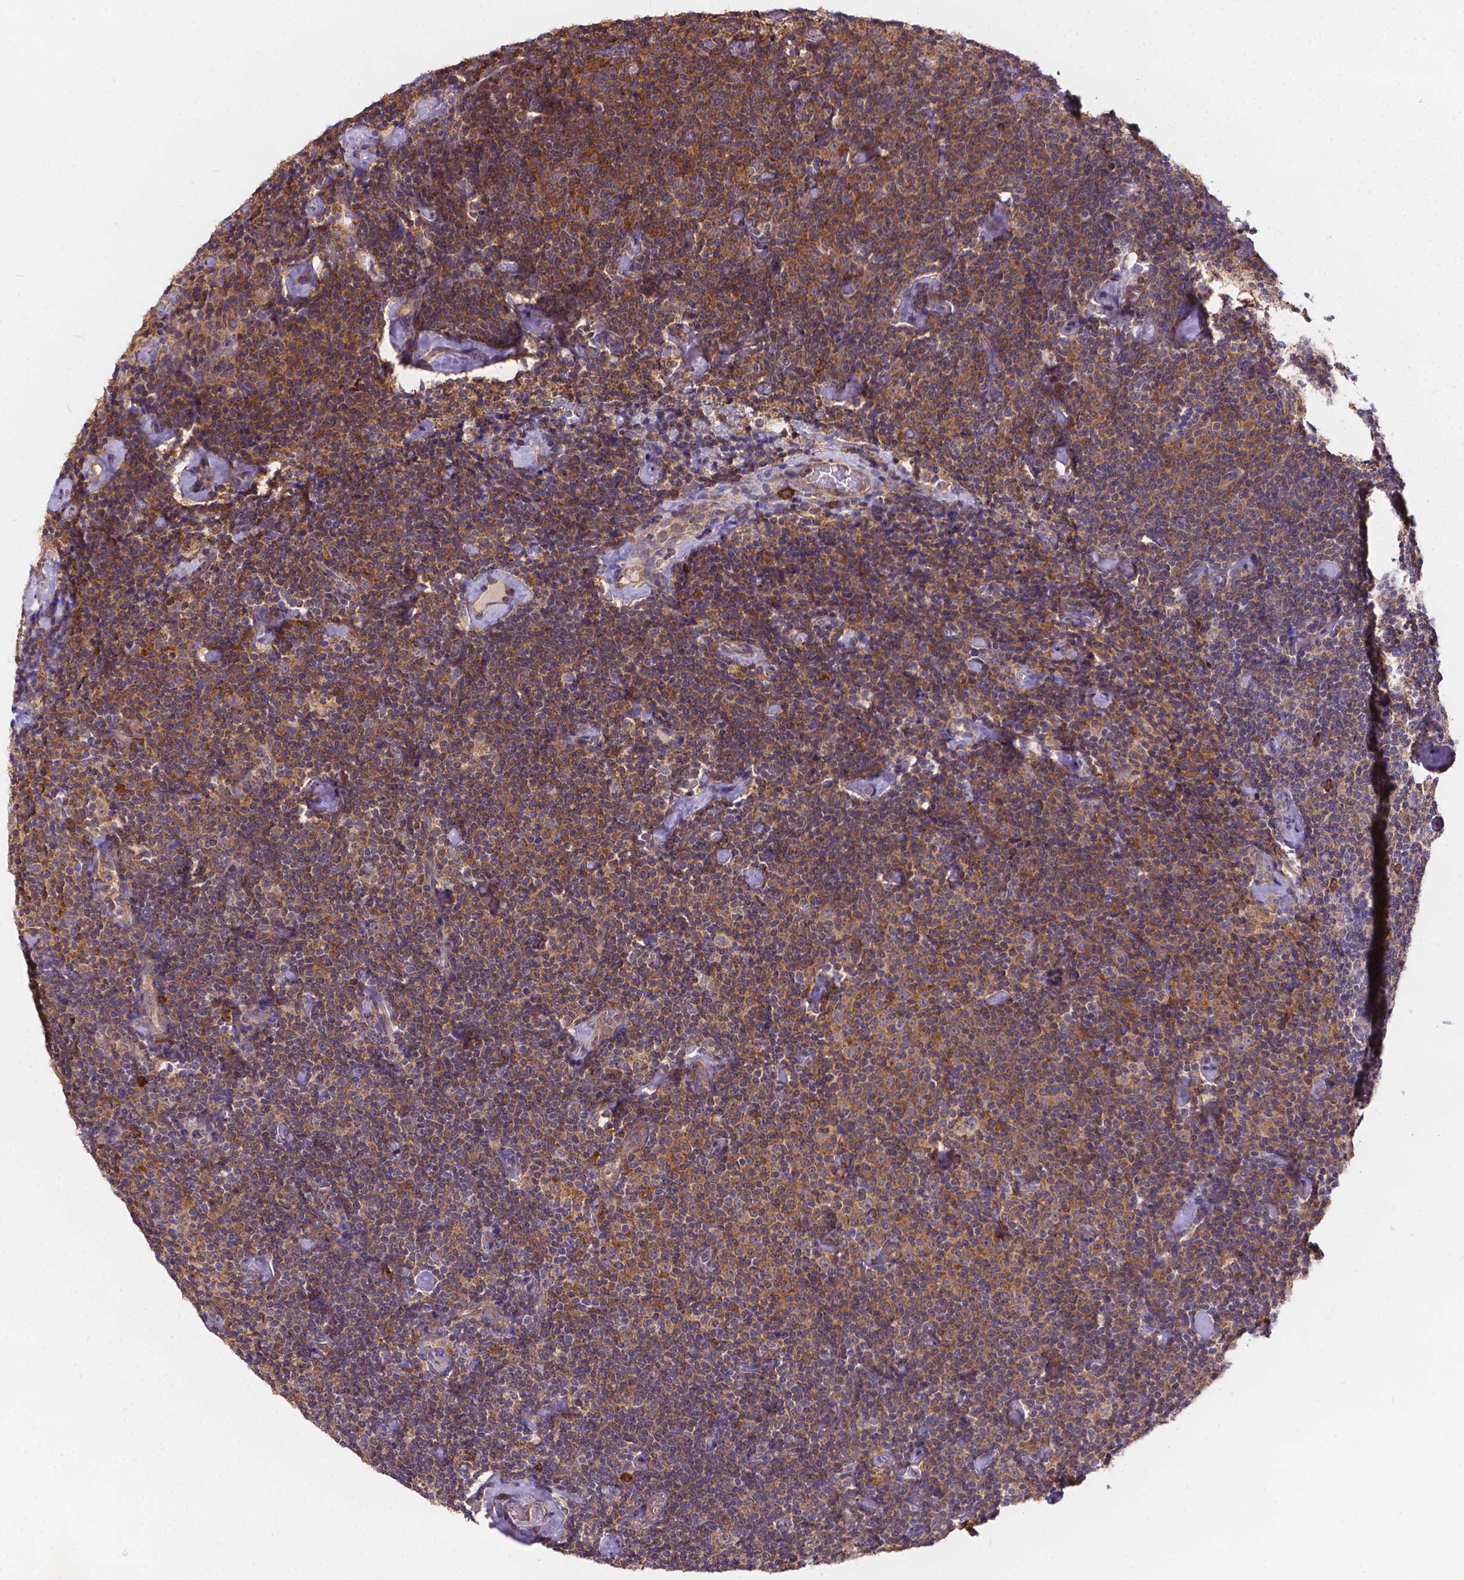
{"staining": {"intensity": "moderate", "quantity": ">75%", "location": "cytoplasmic/membranous"}, "tissue": "lymphoma", "cell_type": "Tumor cells", "image_type": "cancer", "snomed": [{"axis": "morphology", "description": "Malignant lymphoma, non-Hodgkin's type, Low grade"}, {"axis": "topography", "description": "Lymph node"}], "caption": "This micrograph demonstrates malignant lymphoma, non-Hodgkin's type (low-grade) stained with immunohistochemistry to label a protein in brown. The cytoplasmic/membranous of tumor cells show moderate positivity for the protein. Nuclei are counter-stained blue.", "gene": "DENND6A", "patient": {"sex": "male", "age": 81}}